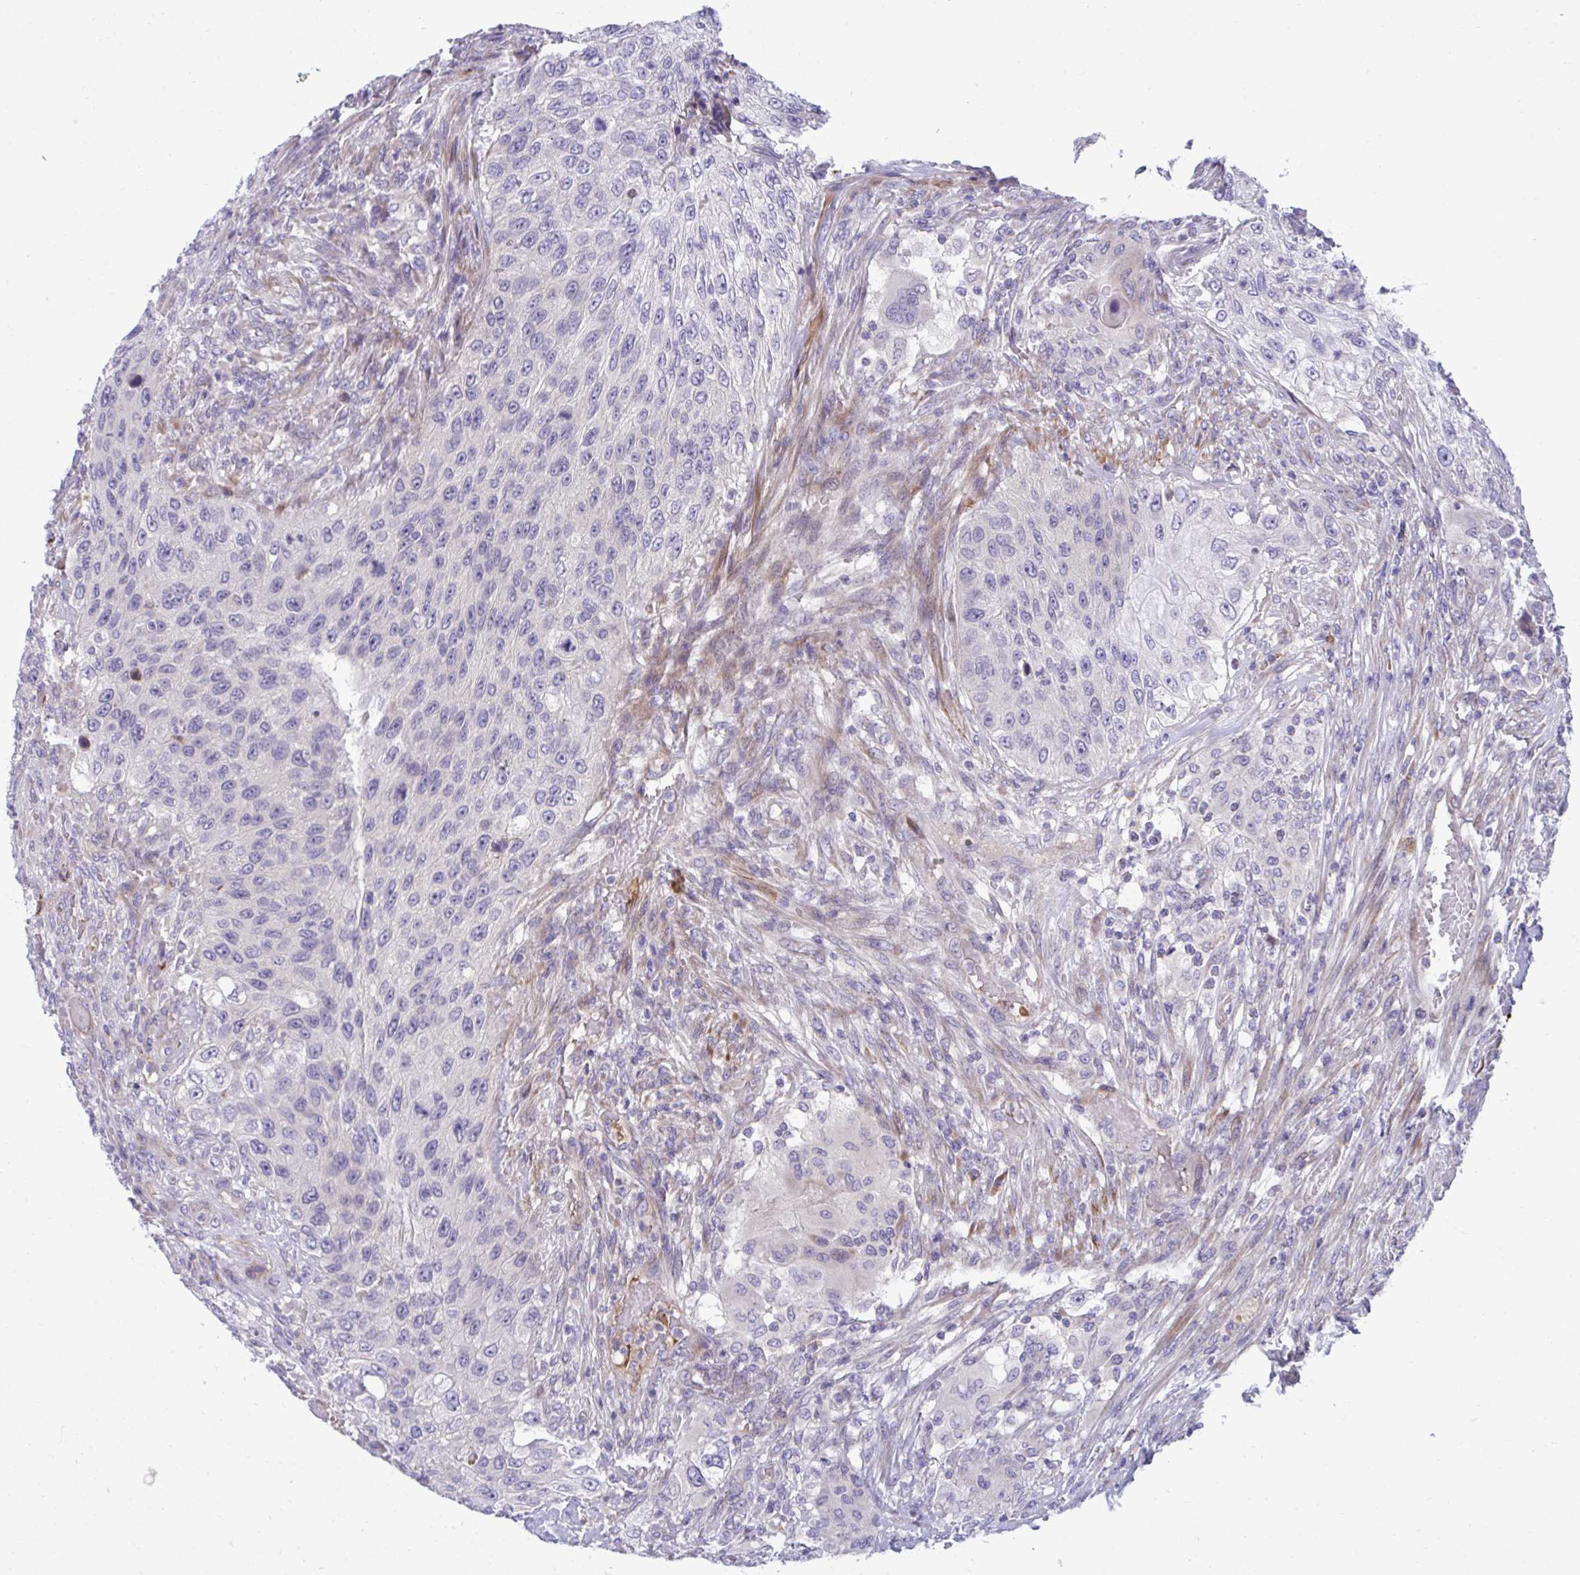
{"staining": {"intensity": "negative", "quantity": "none", "location": "none"}, "tissue": "urothelial cancer", "cell_type": "Tumor cells", "image_type": "cancer", "snomed": [{"axis": "morphology", "description": "Urothelial carcinoma, High grade"}, {"axis": "topography", "description": "Urinary bladder"}], "caption": "IHC histopathology image of neoplastic tissue: urothelial cancer stained with DAB reveals no significant protein staining in tumor cells.", "gene": "PIGZ", "patient": {"sex": "female", "age": 60}}